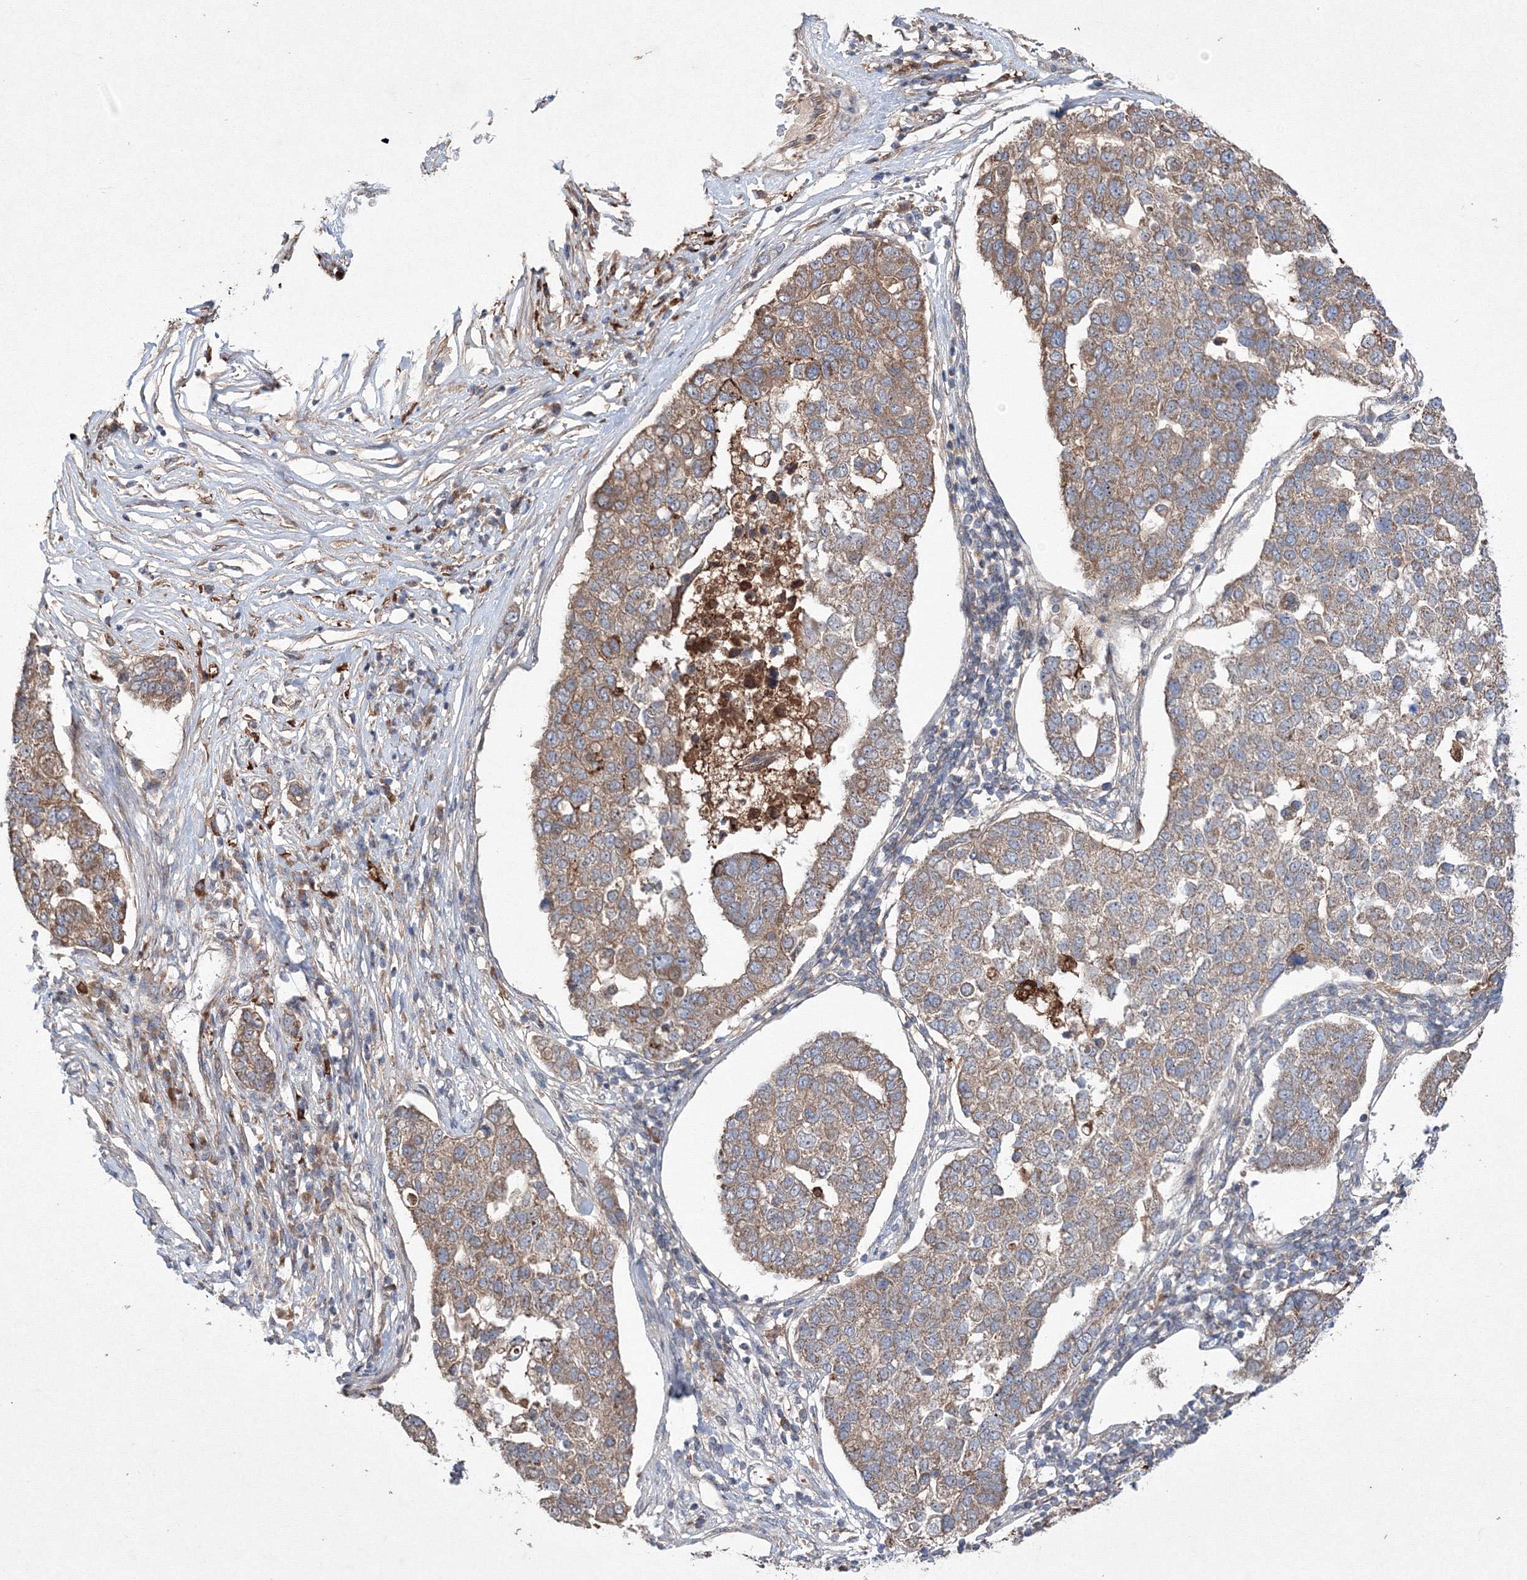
{"staining": {"intensity": "moderate", "quantity": ">75%", "location": "cytoplasmic/membranous"}, "tissue": "pancreatic cancer", "cell_type": "Tumor cells", "image_type": "cancer", "snomed": [{"axis": "morphology", "description": "Adenocarcinoma, NOS"}, {"axis": "topography", "description": "Pancreas"}], "caption": "Human pancreatic cancer (adenocarcinoma) stained with a brown dye reveals moderate cytoplasmic/membranous positive positivity in approximately >75% of tumor cells.", "gene": "RANBP3L", "patient": {"sex": "female", "age": 61}}